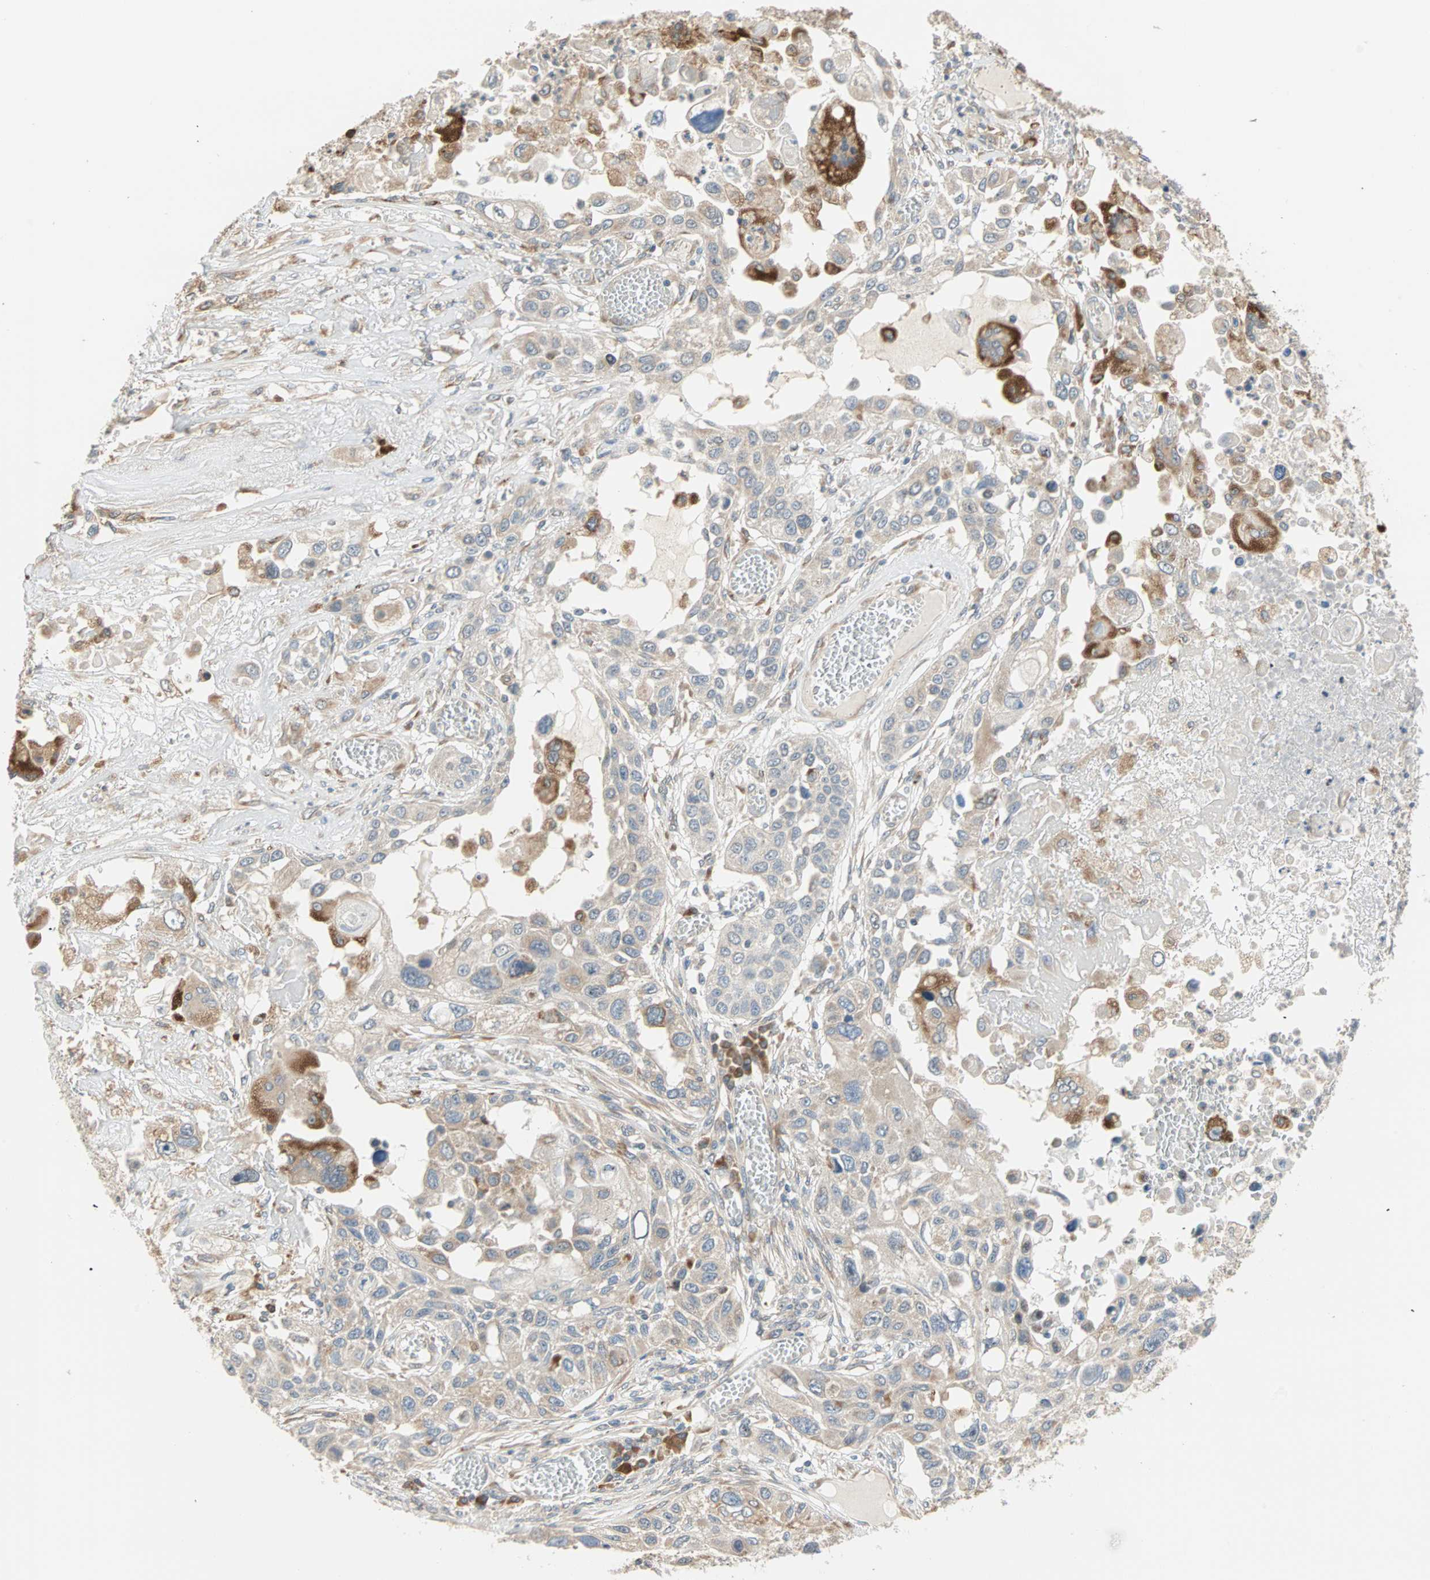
{"staining": {"intensity": "weak", "quantity": "25%-75%", "location": "cytoplasmic/membranous"}, "tissue": "lung cancer", "cell_type": "Tumor cells", "image_type": "cancer", "snomed": [{"axis": "morphology", "description": "Squamous cell carcinoma, NOS"}, {"axis": "topography", "description": "Lung"}], "caption": "The photomicrograph shows a brown stain indicating the presence of a protein in the cytoplasmic/membranous of tumor cells in lung cancer. (DAB (3,3'-diaminobenzidine) IHC with brightfield microscopy, high magnification).", "gene": "SAR1A", "patient": {"sex": "male", "age": 71}}